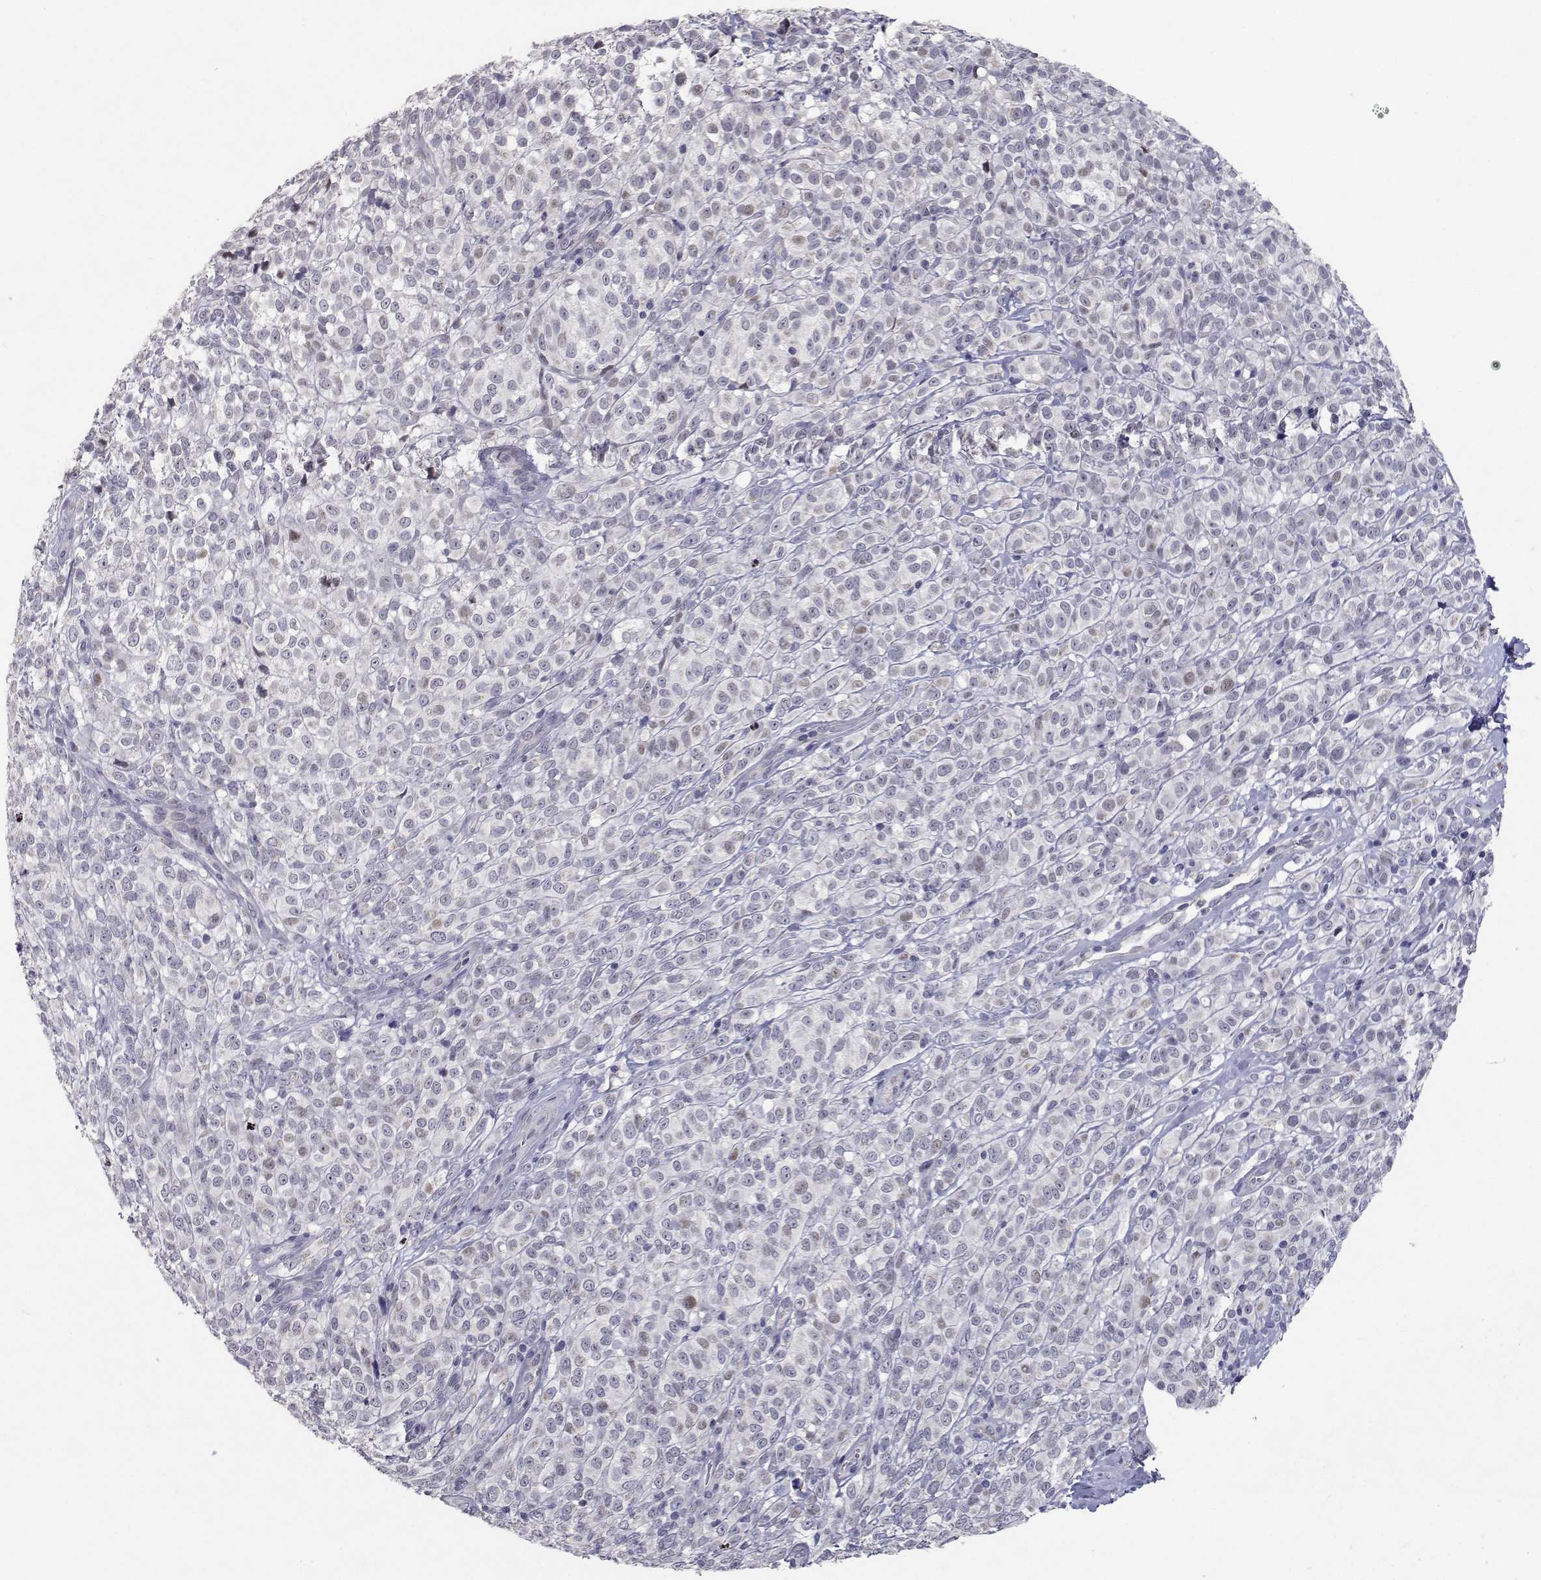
{"staining": {"intensity": "weak", "quantity": "<25%", "location": "nuclear"}, "tissue": "melanoma", "cell_type": "Tumor cells", "image_type": "cancer", "snomed": [{"axis": "morphology", "description": "Malignant melanoma, NOS"}, {"axis": "topography", "description": "Skin"}], "caption": "Malignant melanoma was stained to show a protein in brown. There is no significant positivity in tumor cells.", "gene": "RBPJL", "patient": {"sex": "male", "age": 85}}